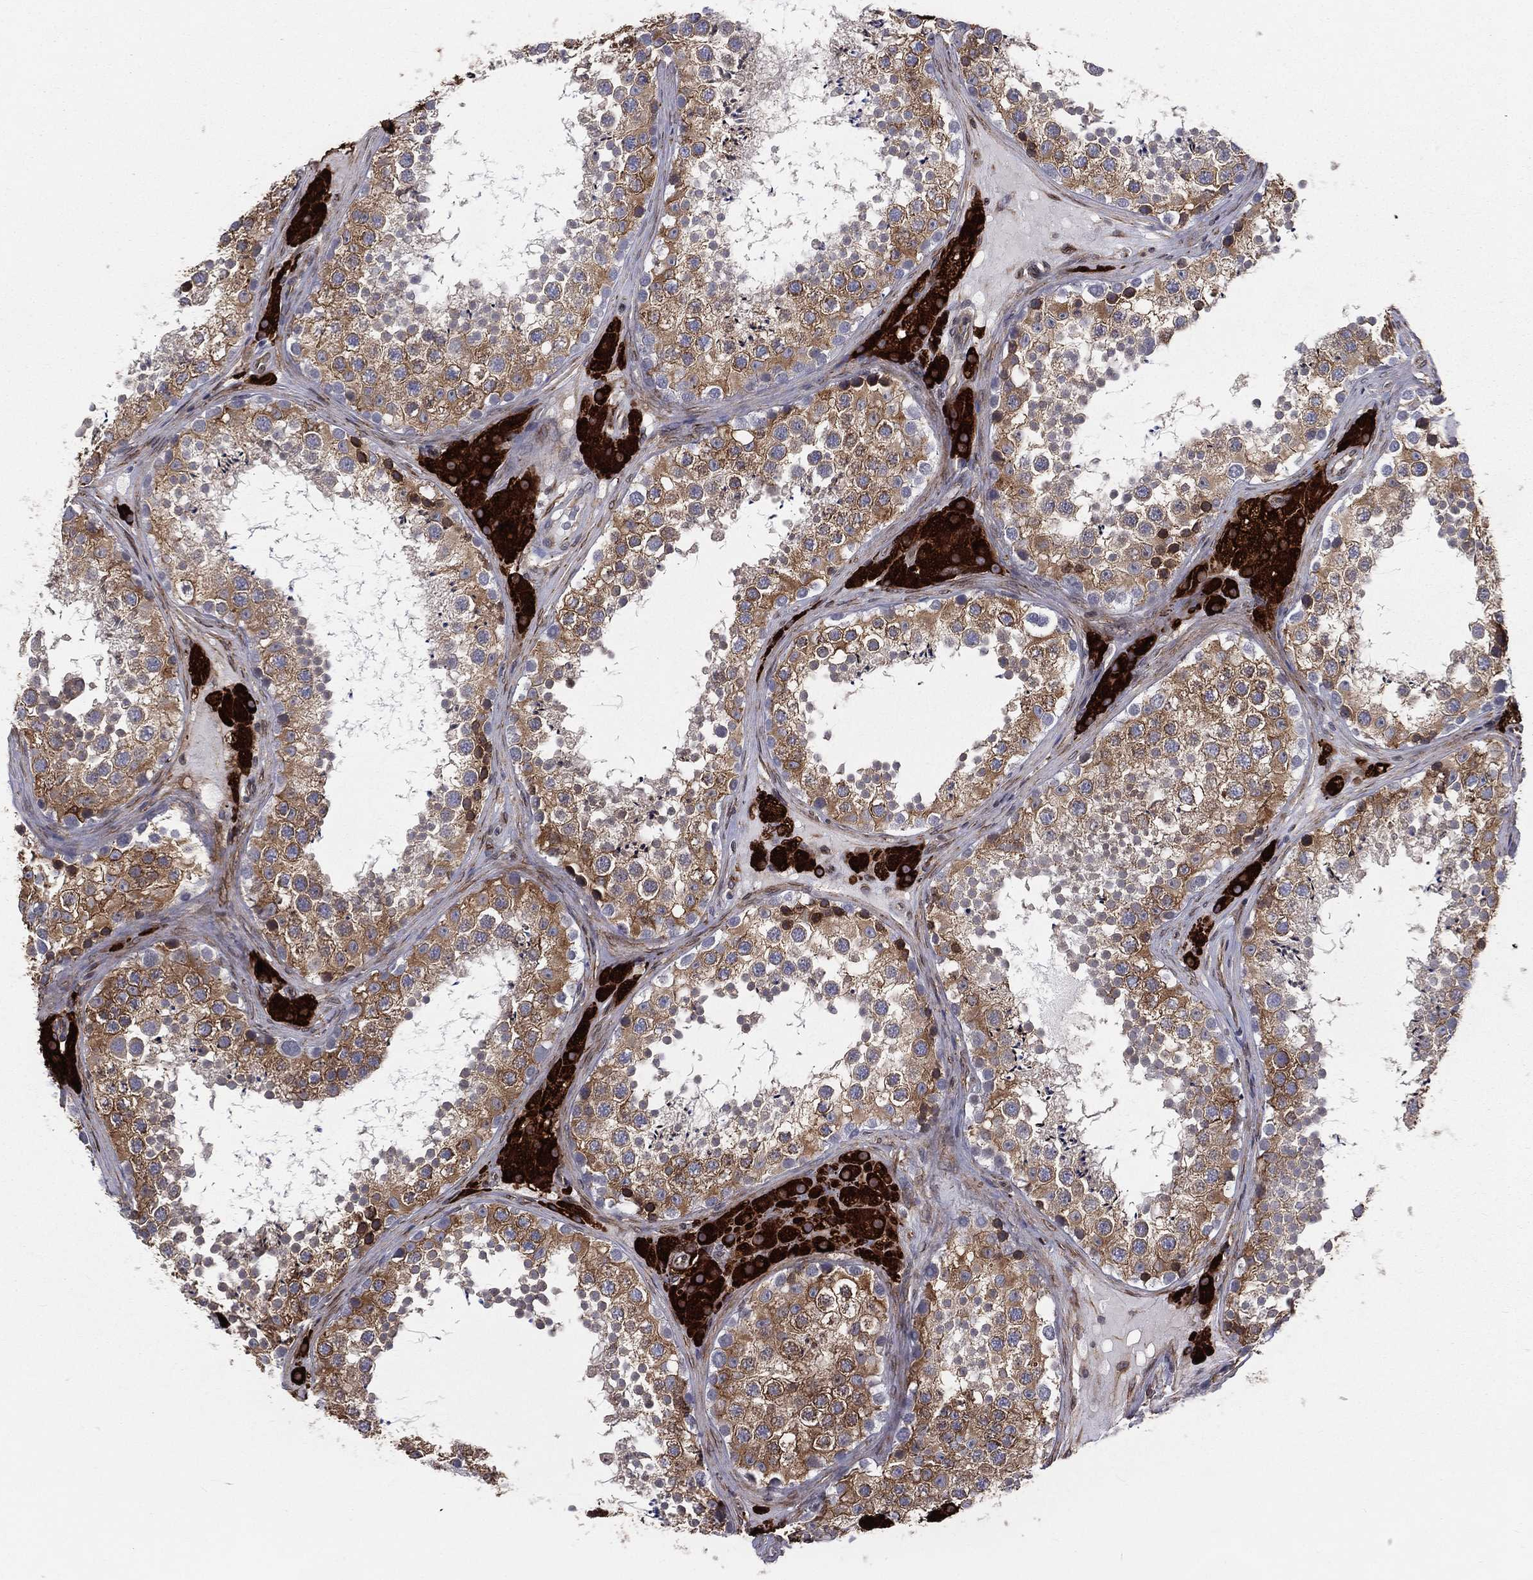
{"staining": {"intensity": "moderate", "quantity": ">75%", "location": "cytoplasmic/membranous"}, "tissue": "testis", "cell_type": "Cells in seminiferous ducts", "image_type": "normal", "snomed": [{"axis": "morphology", "description": "Normal tissue, NOS"}, {"axis": "topography", "description": "Testis"}], "caption": "Protein expression analysis of unremarkable testis exhibits moderate cytoplasmic/membranous expression in approximately >75% of cells in seminiferous ducts.", "gene": "PGRMC1", "patient": {"sex": "male", "age": 41}}